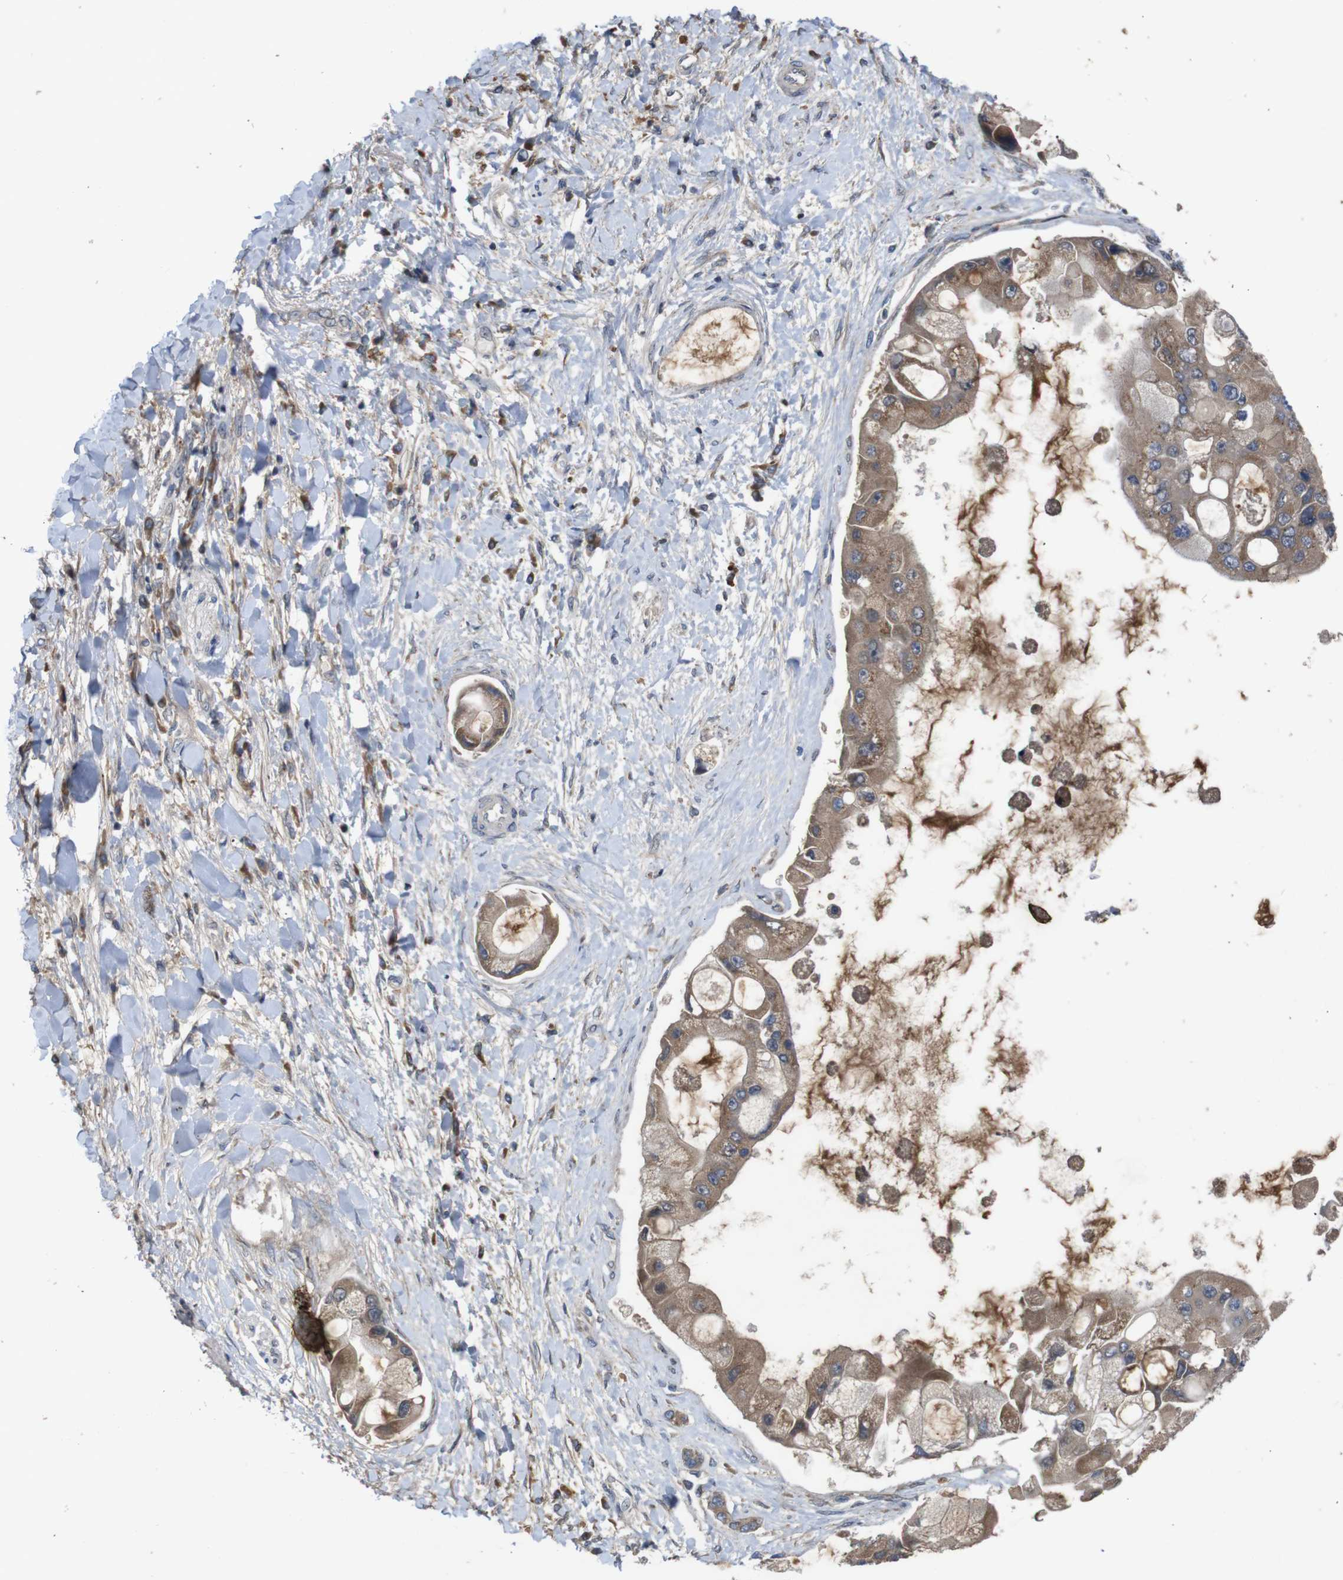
{"staining": {"intensity": "moderate", "quantity": ">75%", "location": "cytoplasmic/membranous"}, "tissue": "liver cancer", "cell_type": "Tumor cells", "image_type": "cancer", "snomed": [{"axis": "morphology", "description": "Cholangiocarcinoma"}, {"axis": "topography", "description": "Liver"}], "caption": "Liver cancer (cholangiocarcinoma) stained with DAB immunohistochemistry (IHC) displays medium levels of moderate cytoplasmic/membranous expression in approximately >75% of tumor cells.", "gene": "PTPN1", "patient": {"sex": "male", "age": 50}}